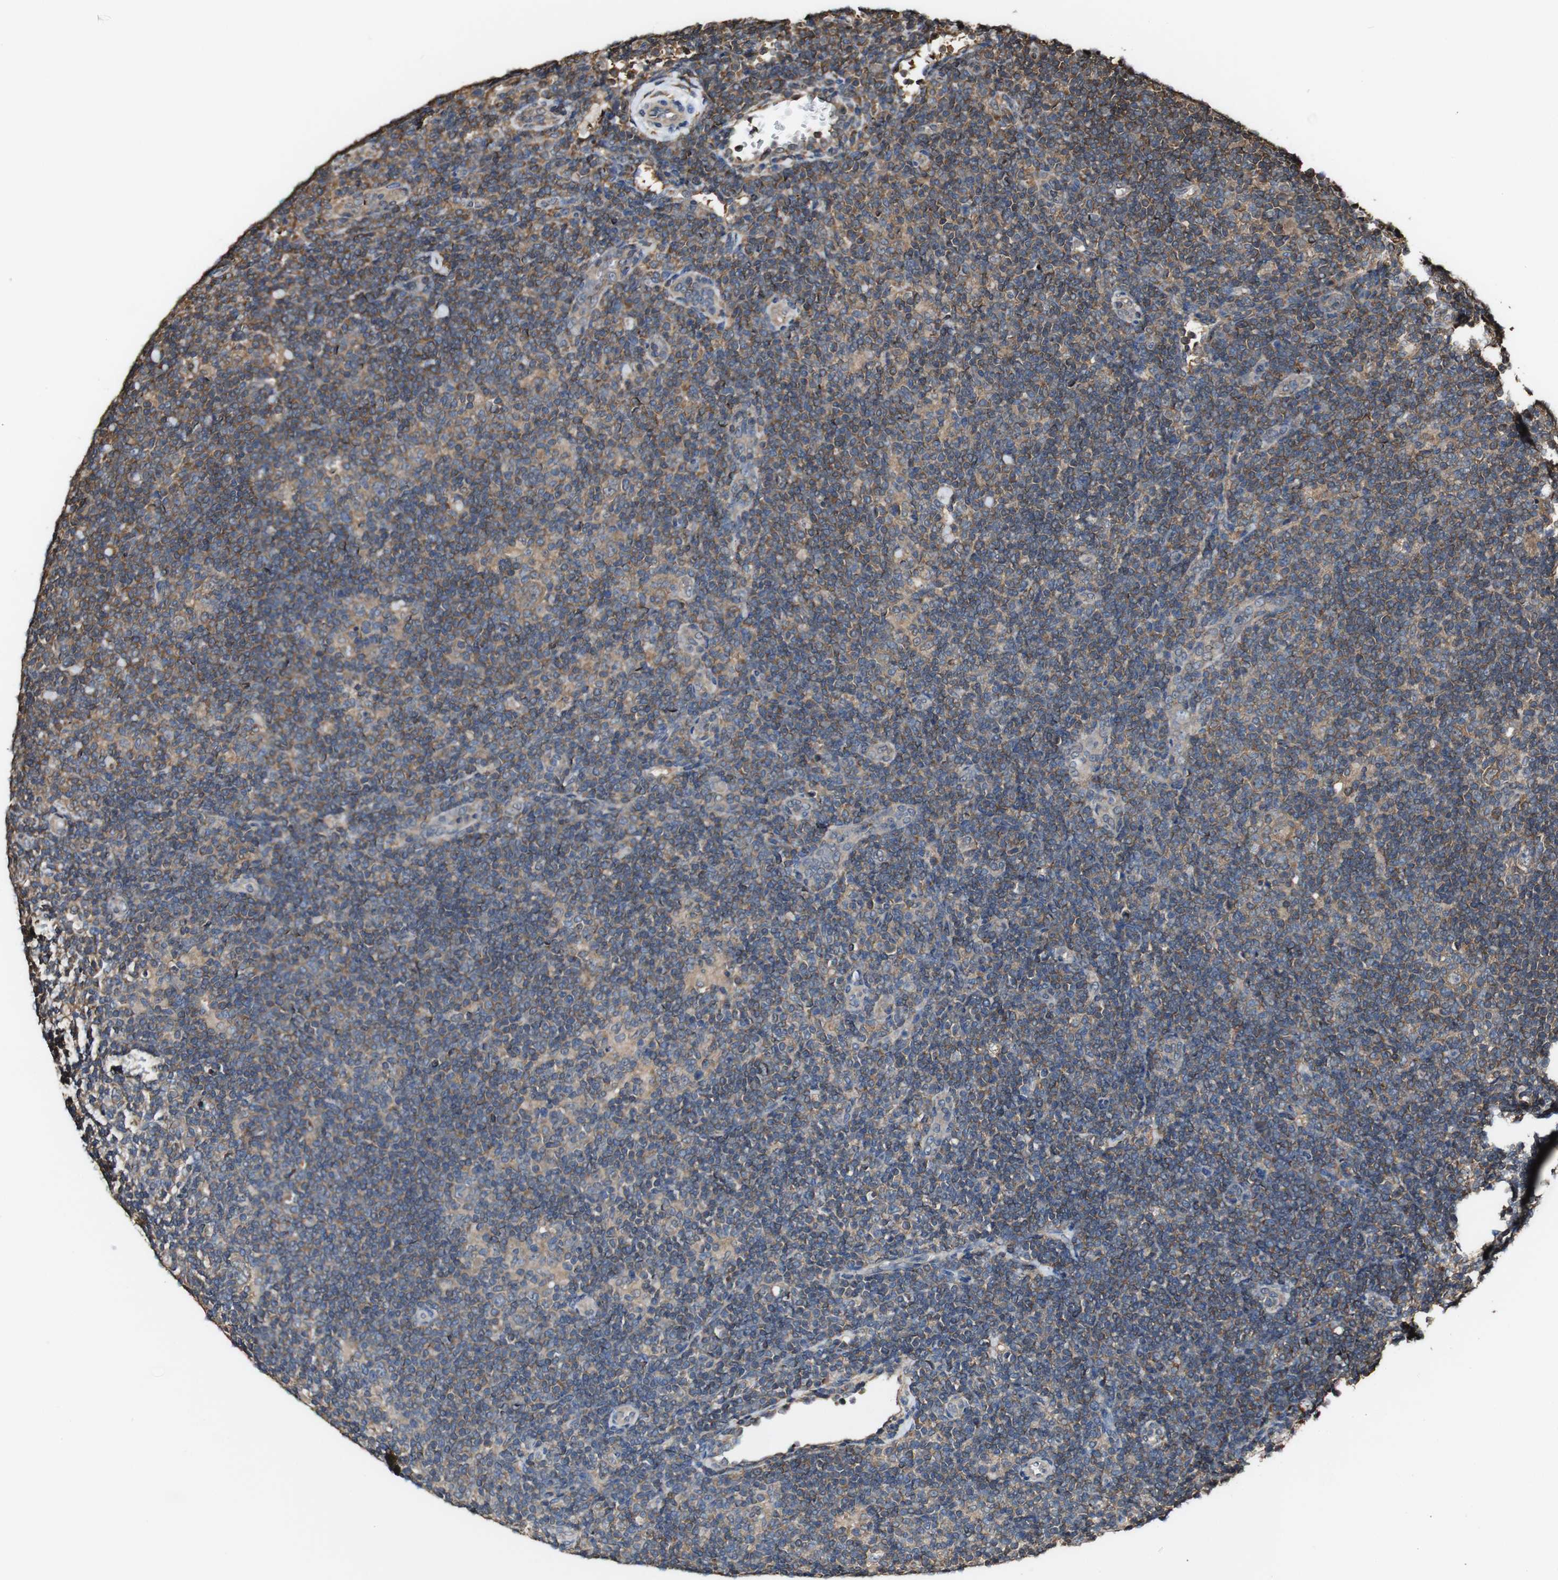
{"staining": {"intensity": "weak", "quantity": ">75%", "location": "cytoplasmic/membranous"}, "tissue": "lymphoma", "cell_type": "Tumor cells", "image_type": "cancer", "snomed": [{"axis": "morphology", "description": "Hodgkin's disease, NOS"}, {"axis": "topography", "description": "Lymph node"}], "caption": "Immunohistochemistry (IHC) micrograph of human Hodgkin's disease stained for a protein (brown), which exhibits low levels of weak cytoplasmic/membranous expression in approximately >75% of tumor cells.", "gene": "PTPRR", "patient": {"sex": "female", "age": 57}}